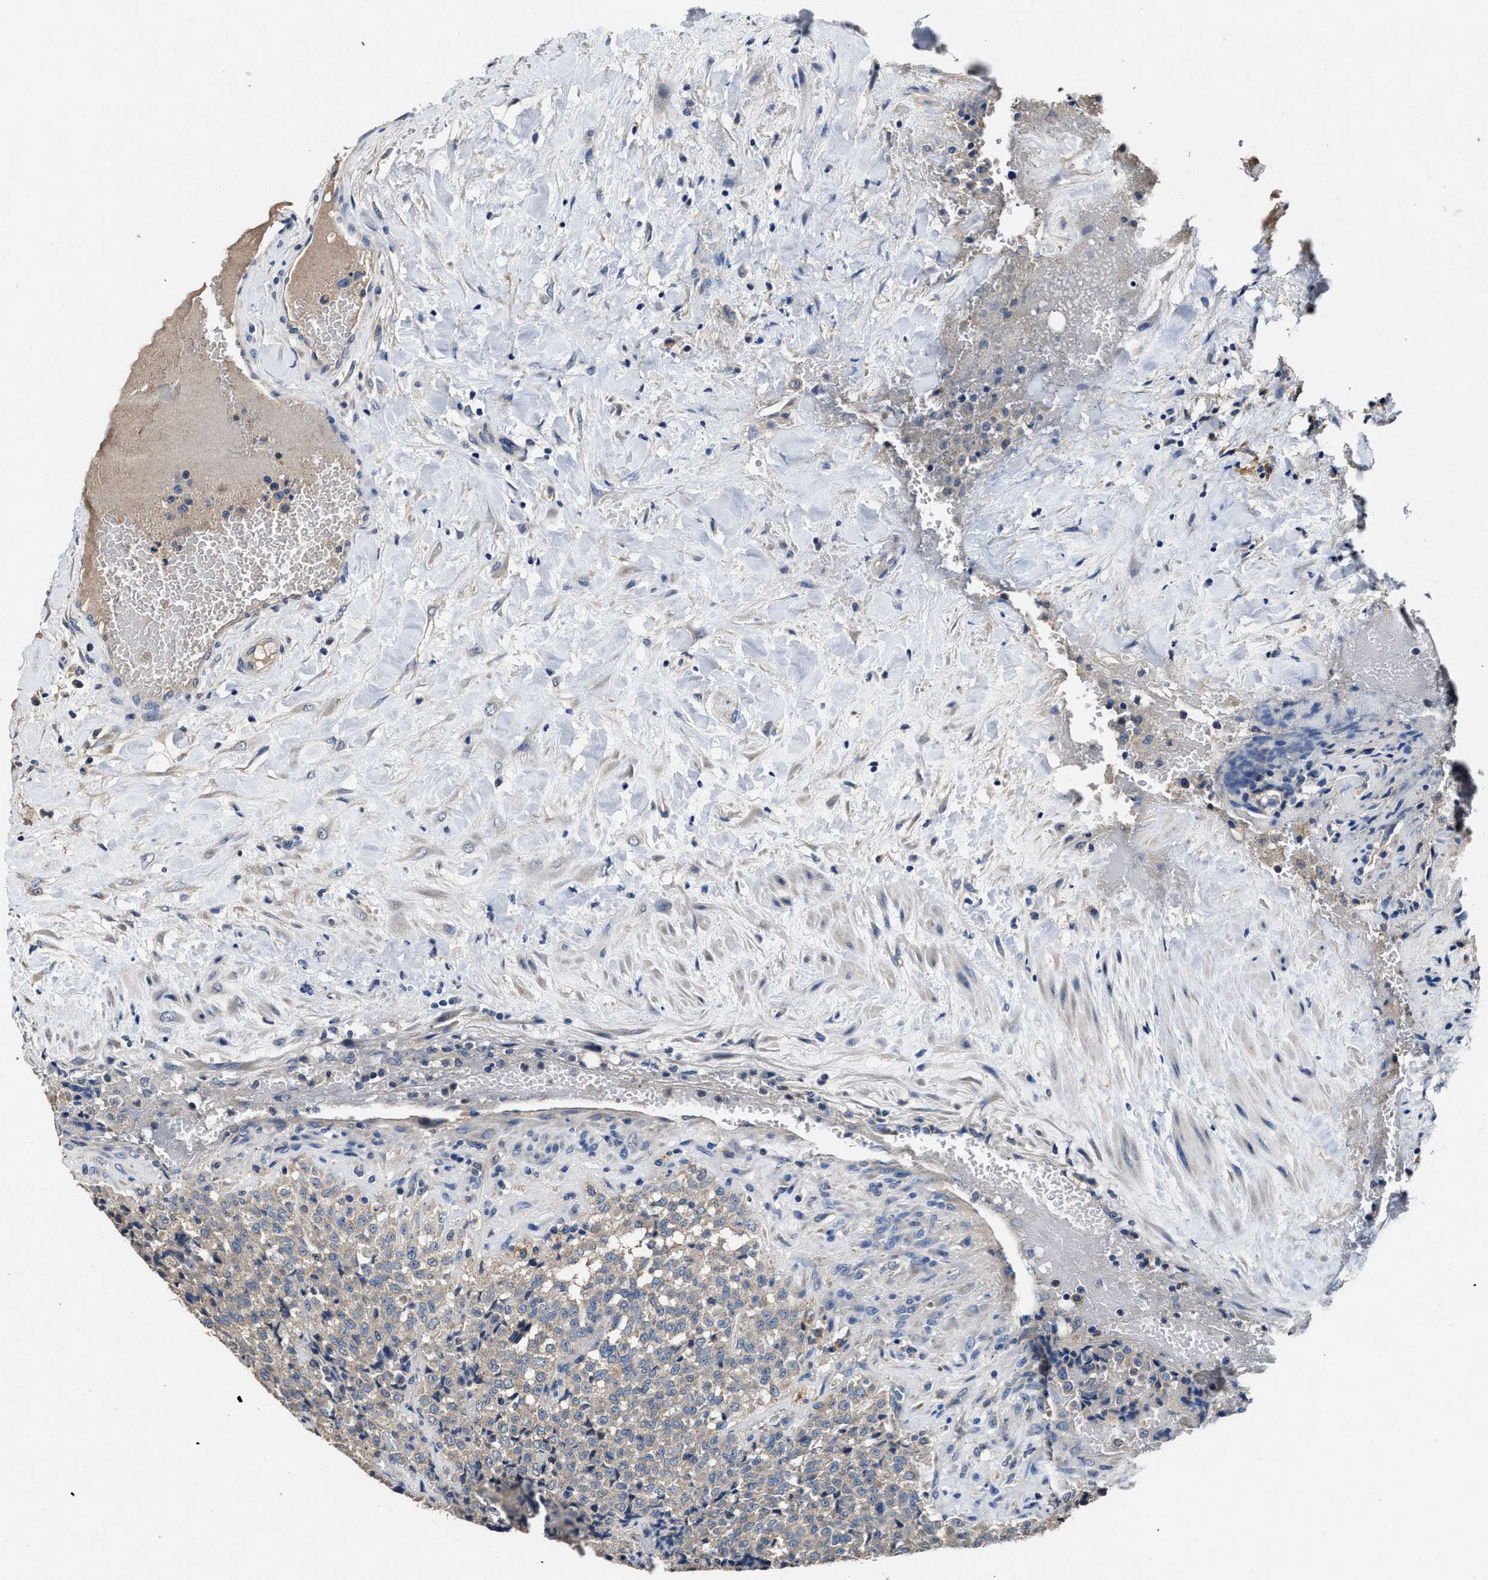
{"staining": {"intensity": "negative", "quantity": "none", "location": "none"}, "tissue": "testis cancer", "cell_type": "Tumor cells", "image_type": "cancer", "snomed": [{"axis": "morphology", "description": "Seminoma, NOS"}, {"axis": "topography", "description": "Testis"}], "caption": "Tumor cells are negative for protein expression in human seminoma (testis).", "gene": "UBR4", "patient": {"sex": "male", "age": 59}}